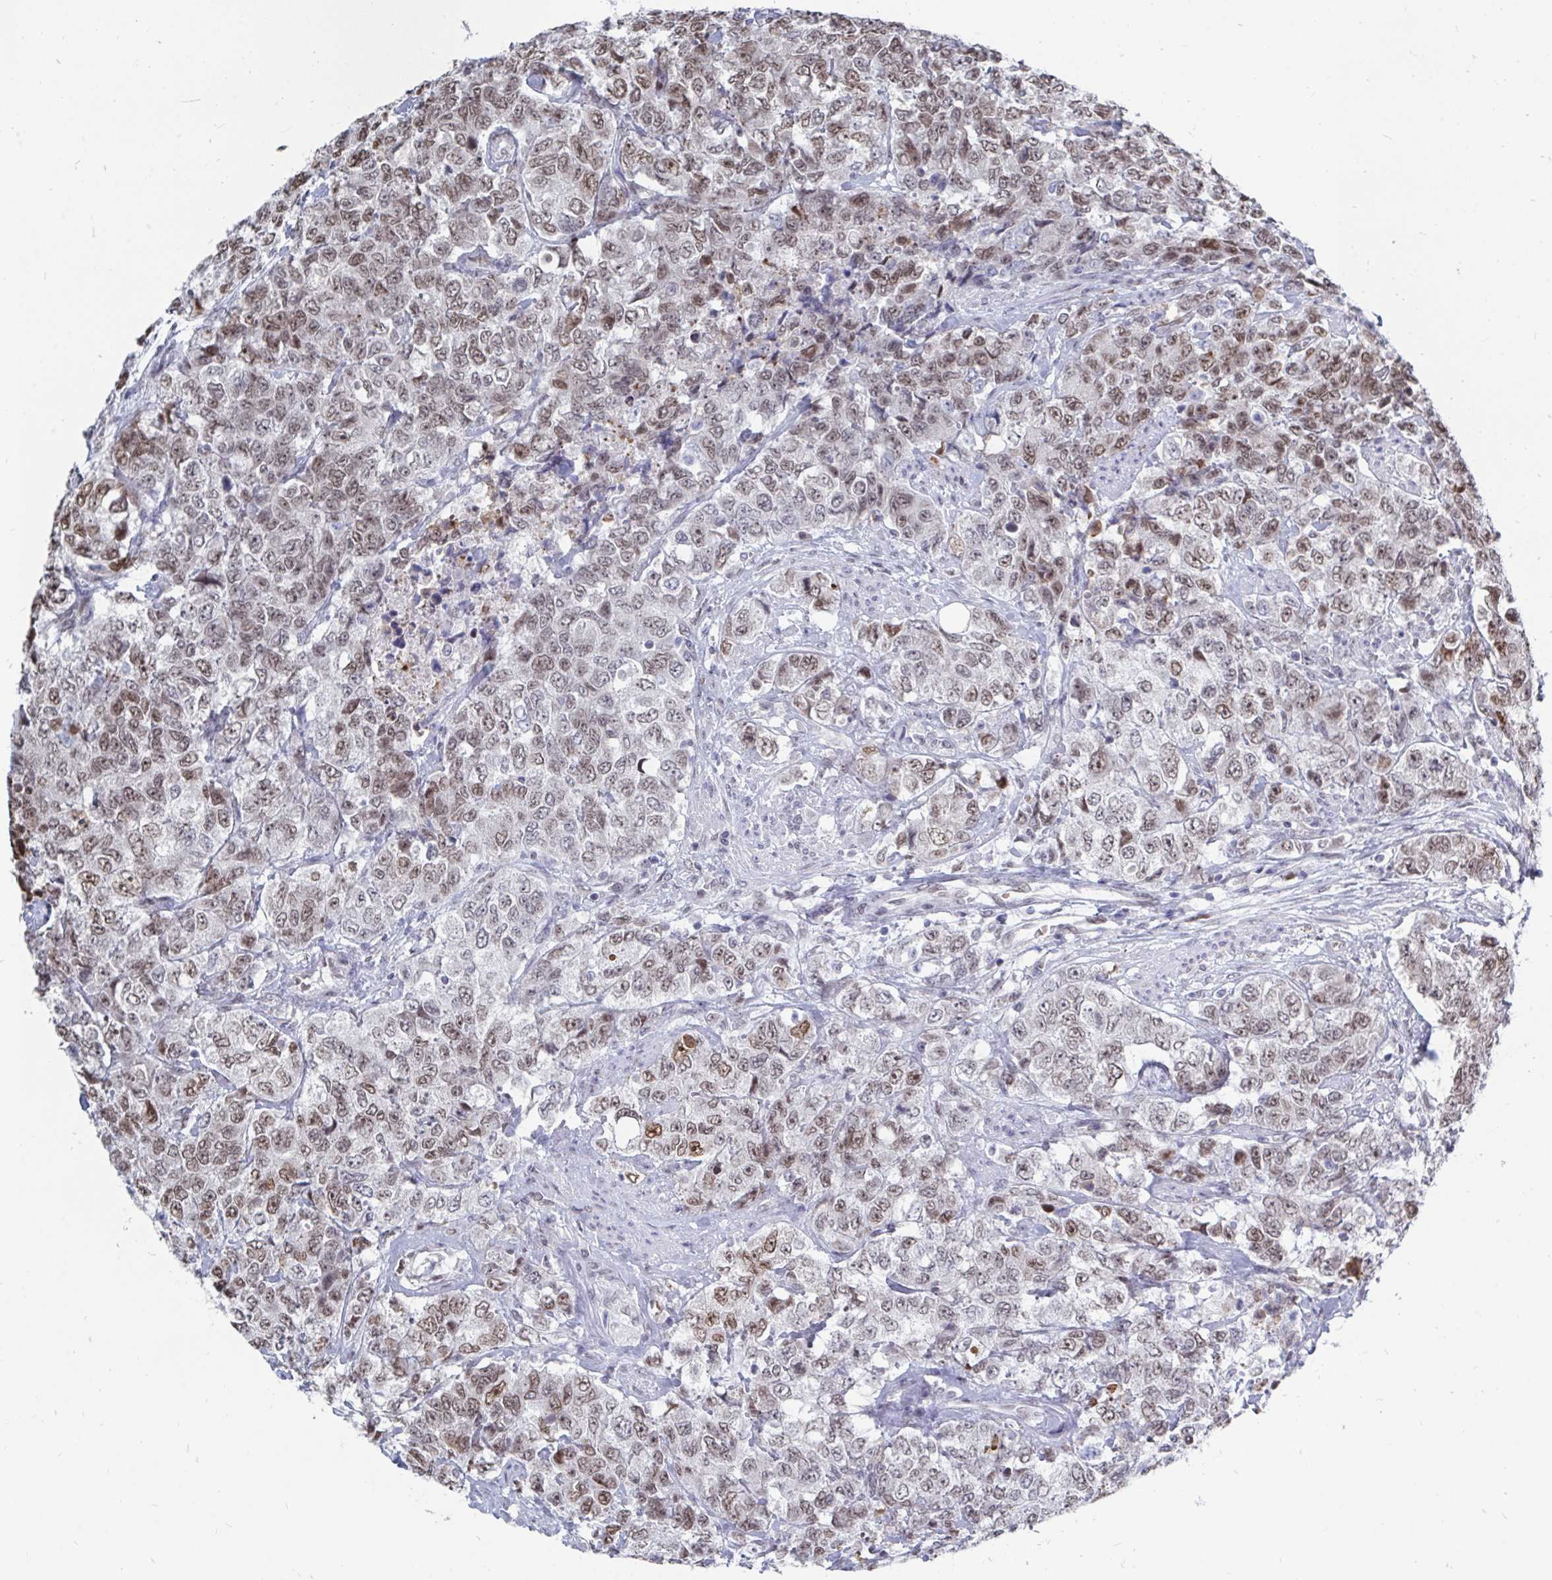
{"staining": {"intensity": "moderate", "quantity": "25%-75%", "location": "nuclear"}, "tissue": "urothelial cancer", "cell_type": "Tumor cells", "image_type": "cancer", "snomed": [{"axis": "morphology", "description": "Urothelial carcinoma, High grade"}, {"axis": "topography", "description": "Urinary bladder"}], "caption": "Human urothelial carcinoma (high-grade) stained with a brown dye demonstrates moderate nuclear positive positivity in about 25%-75% of tumor cells.", "gene": "TRIP12", "patient": {"sex": "female", "age": 78}}